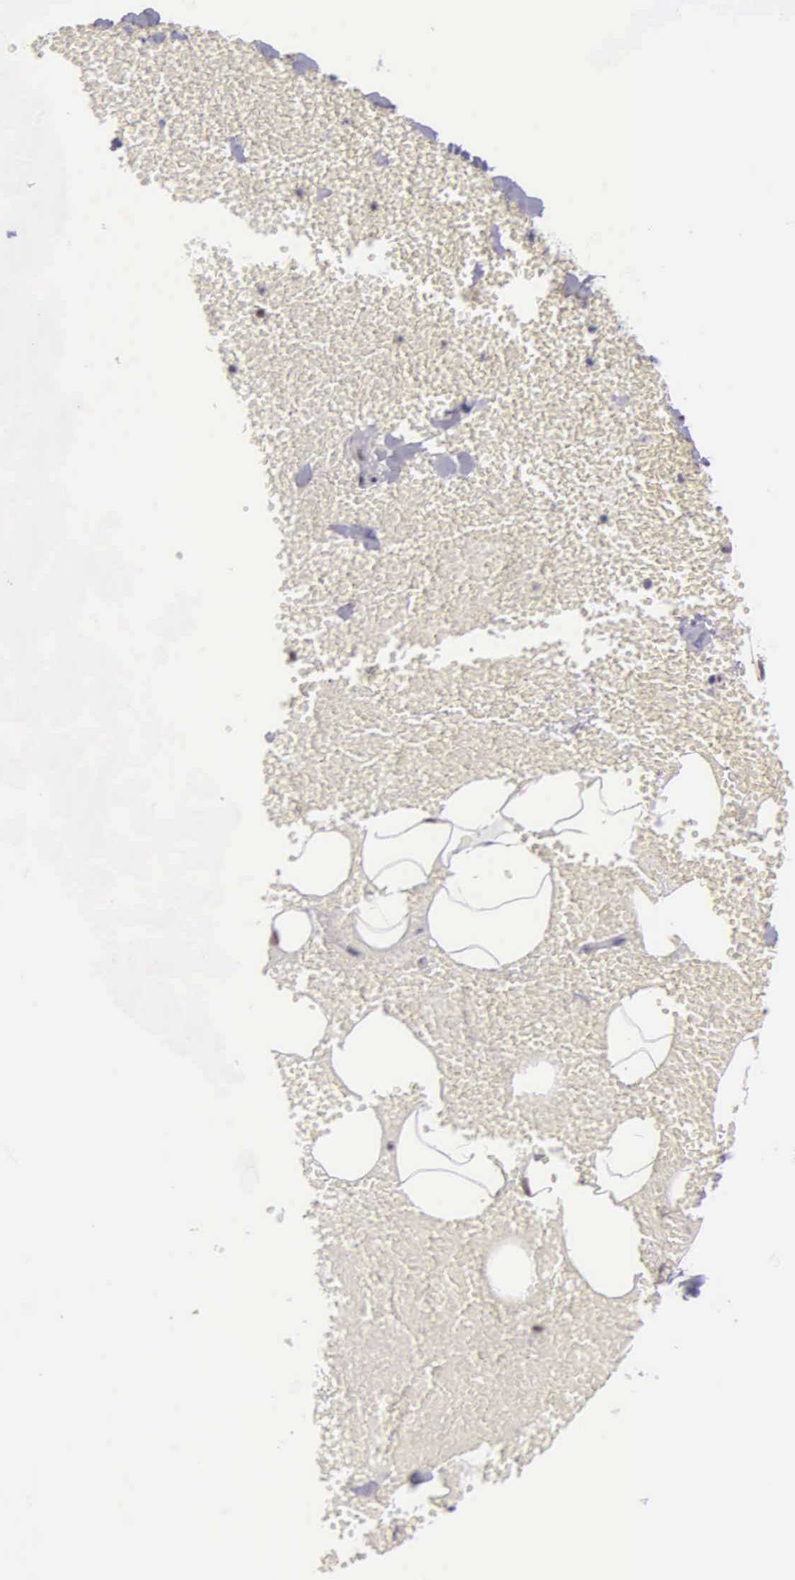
{"staining": {"intensity": "negative", "quantity": "none", "location": "none"}, "tissue": "adipose tissue", "cell_type": "Adipocytes", "image_type": "normal", "snomed": [{"axis": "morphology", "description": "Normal tissue, NOS"}, {"axis": "morphology", "description": "Inflammation, NOS"}, {"axis": "topography", "description": "Lymph node"}, {"axis": "topography", "description": "Peripheral nerve tissue"}], "caption": "Micrograph shows no protein expression in adipocytes of normal adipose tissue.", "gene": "UBR7", "patient": {"sex": "male", "age": 52}}